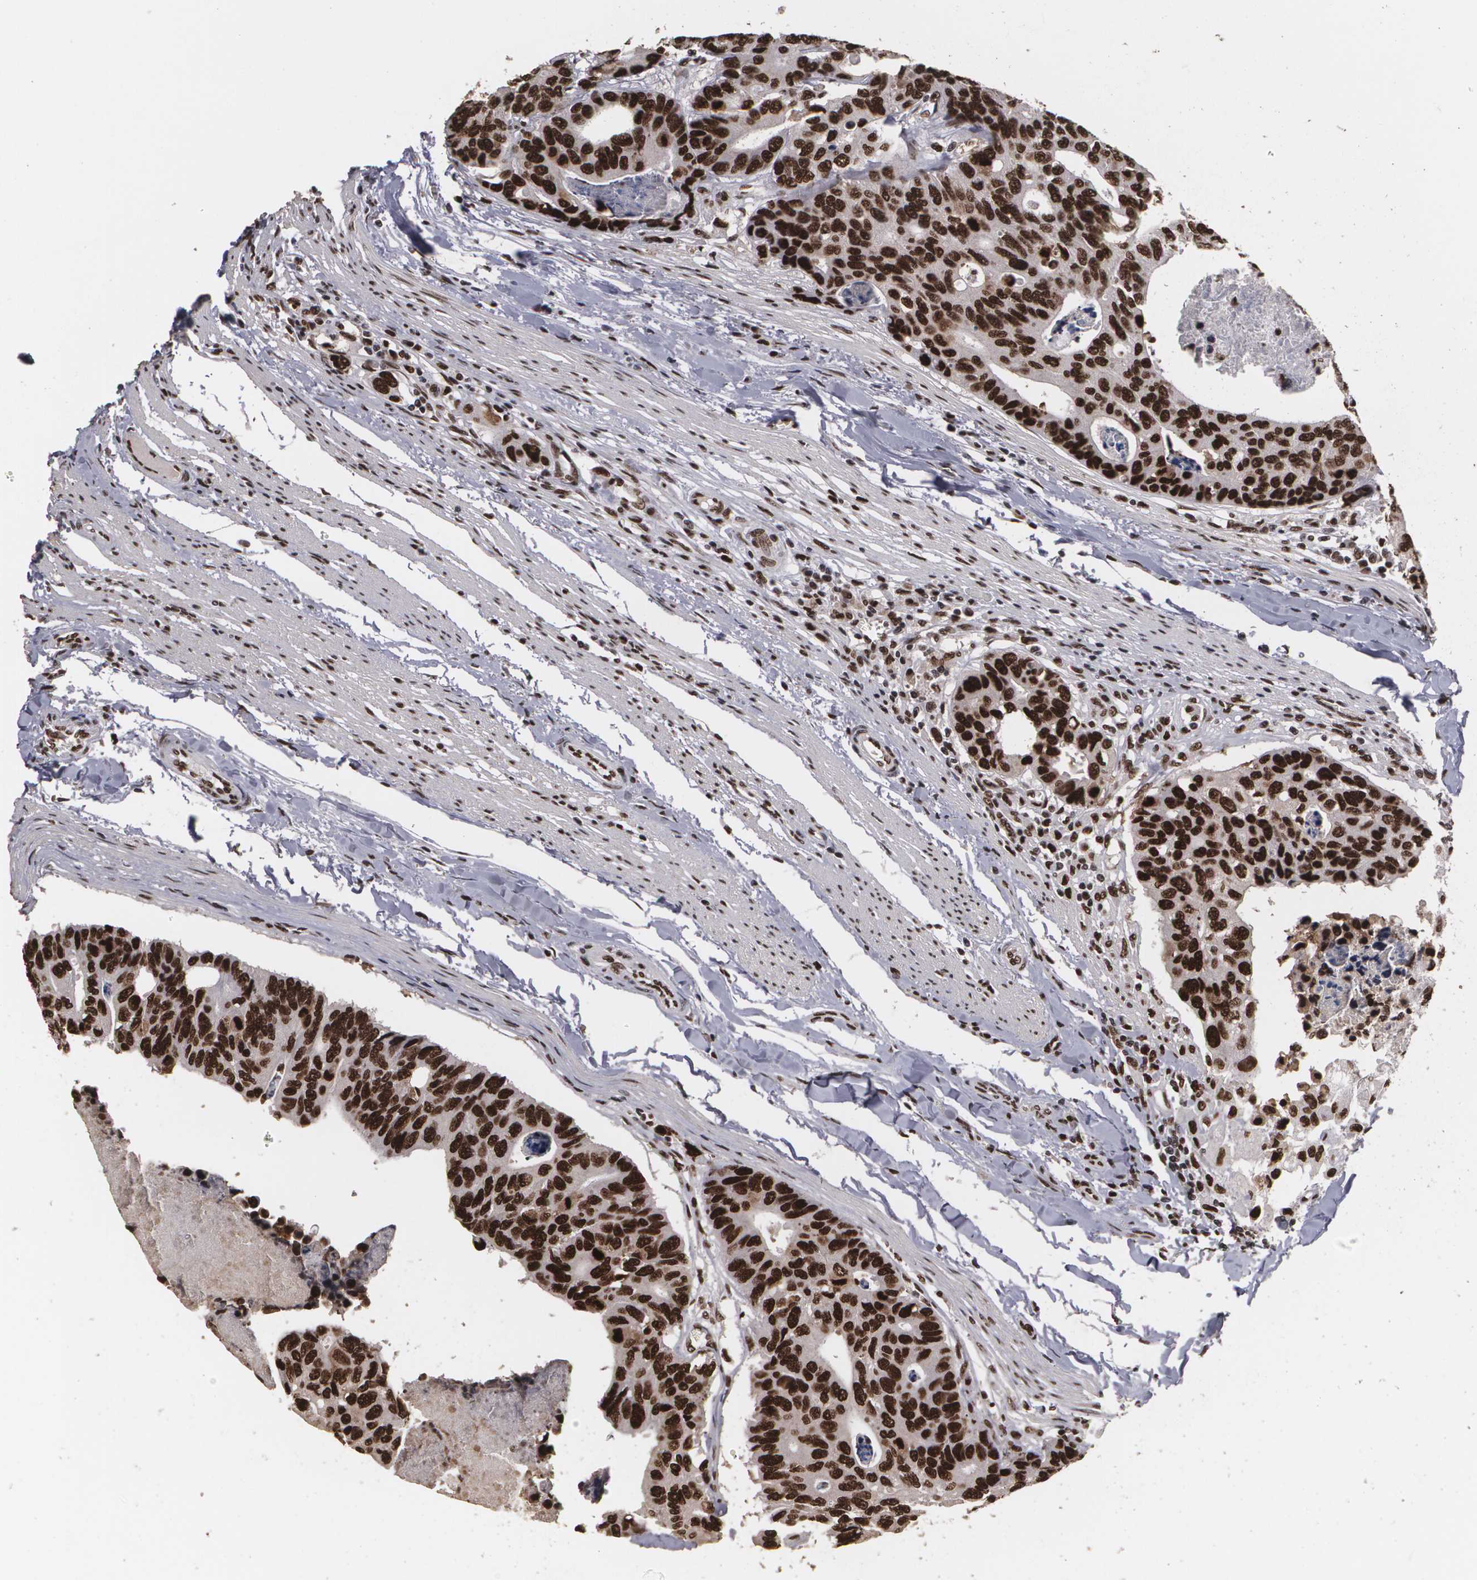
{"staining": {"intensity": "strong", "quantity": ">75%", "location": "cytoplasmic/membranous,nuclear"}, "tissue": "colorectal cancer", "cell_type": "Tumor cells", "image_type": "cancer", "snomed": [{"axis": "morphology", "description": "Adenocarcinoma, NOS"}, {"axis": "topography", "description": "Colon"}], "caption": "This is a micrograph of IHC staining of adenocarcinoma (colorectal), which shows strong staining in the cytoplasmic/membranous and nuclear of tumor cells.", "gene": "RCOR1", "patient": {"sex": "female", "age": 86}}